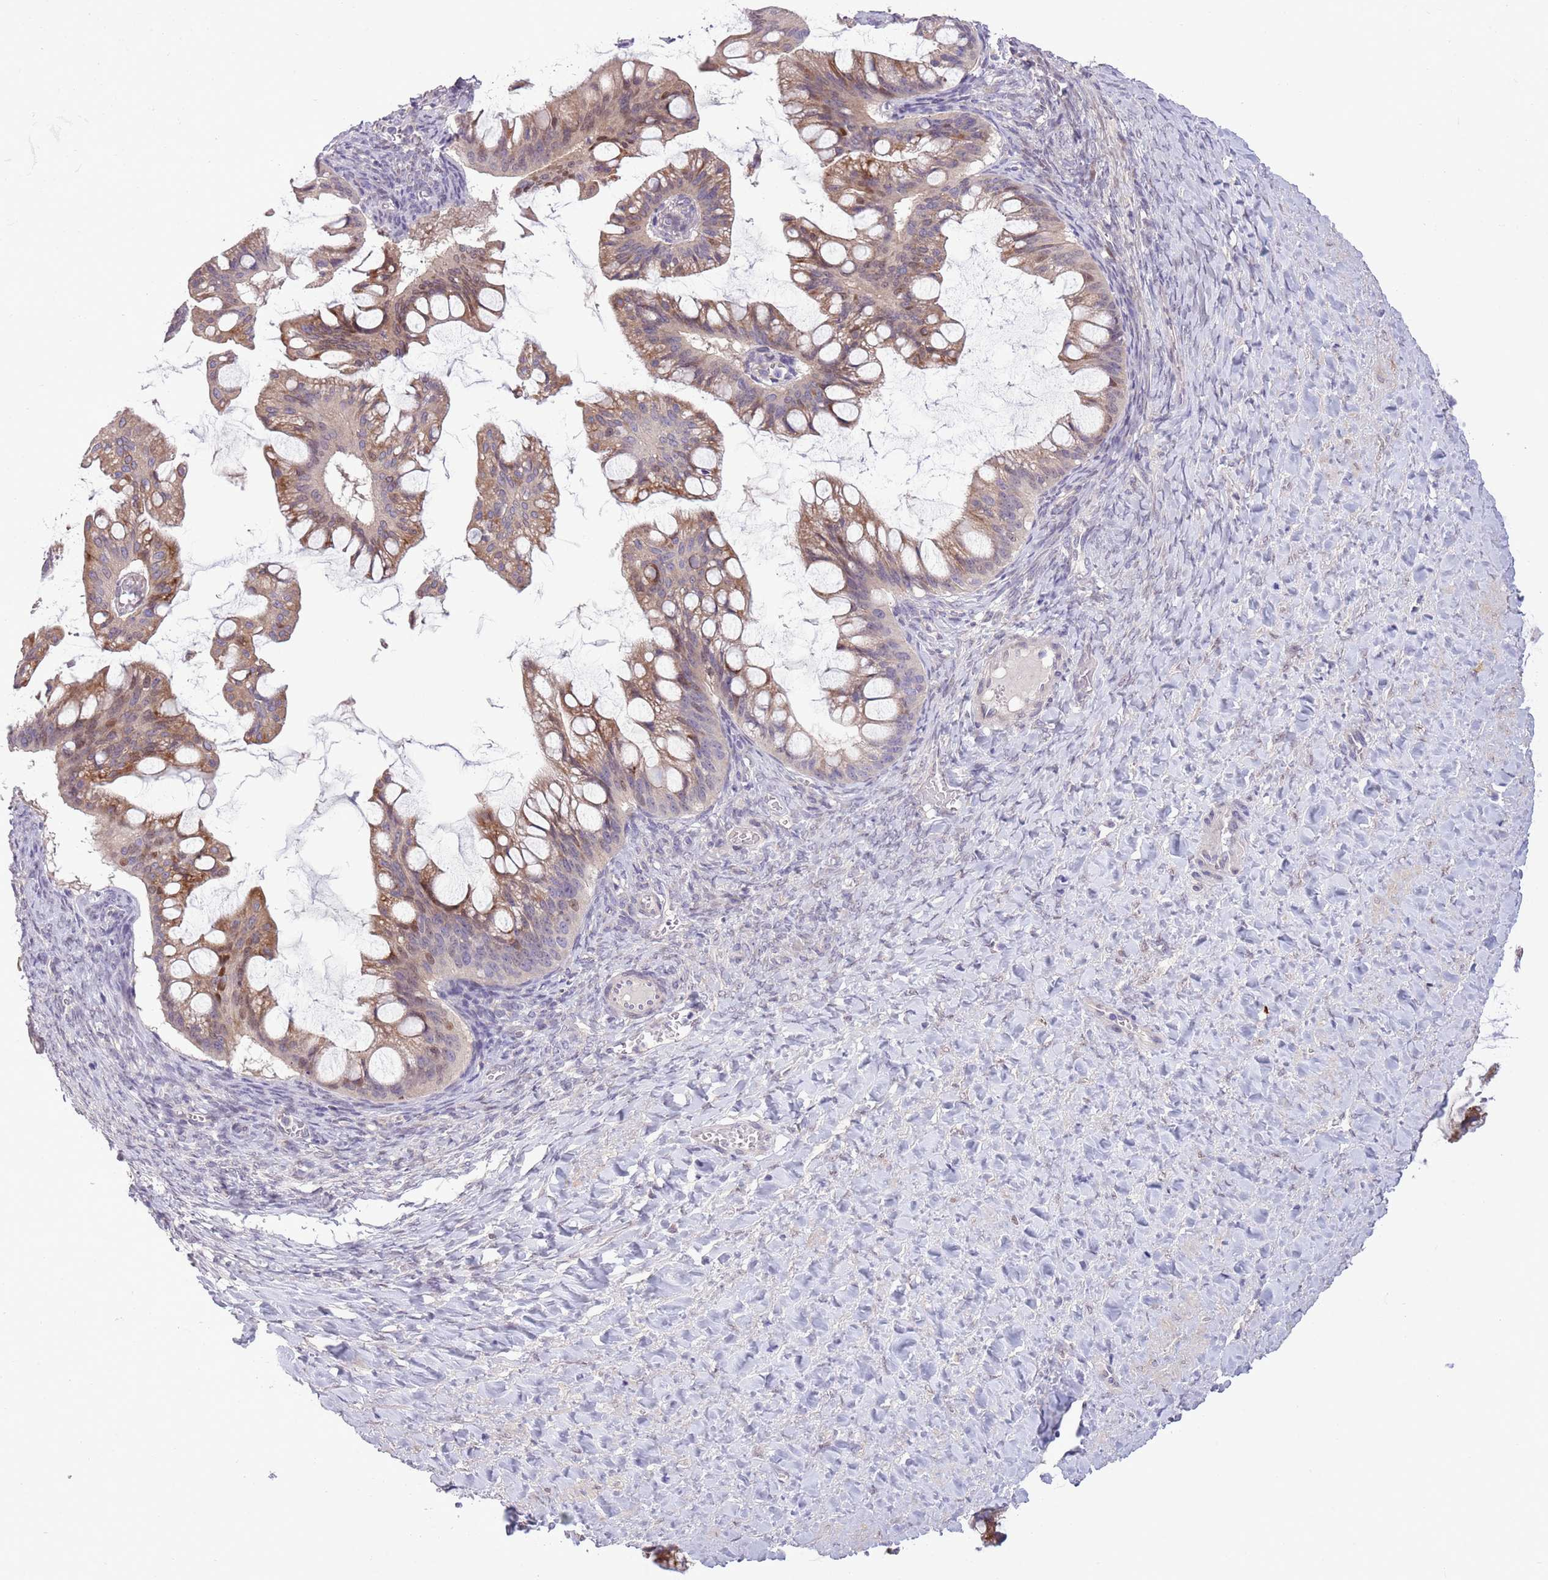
{"staining": {"intensity": "moderate", "quantity": "25%-75%", "location": "cytoplasmic/membranous"}, "tissue": "ovarian cancer", "cell_type": "Tumor cells", "image_type": "cancer", "snomed": [{"axis": "morphology", "description": "Cystadenocarcinoma, mucinous, NOS"}, {"axis": "topography", "description": "Ovary"}], "caption": "Immunohistochemistry (IHC) (DAB (3,3'-diaminobenzidine)) staining of human ovarian mucinous cystadenocarcinoma shows moderate cytoplasmic/membranous protein expression in approximately 25%-75% of tumor cells.", "gene": "CCND2", "patient": {"sex": "female", "age": 73}}